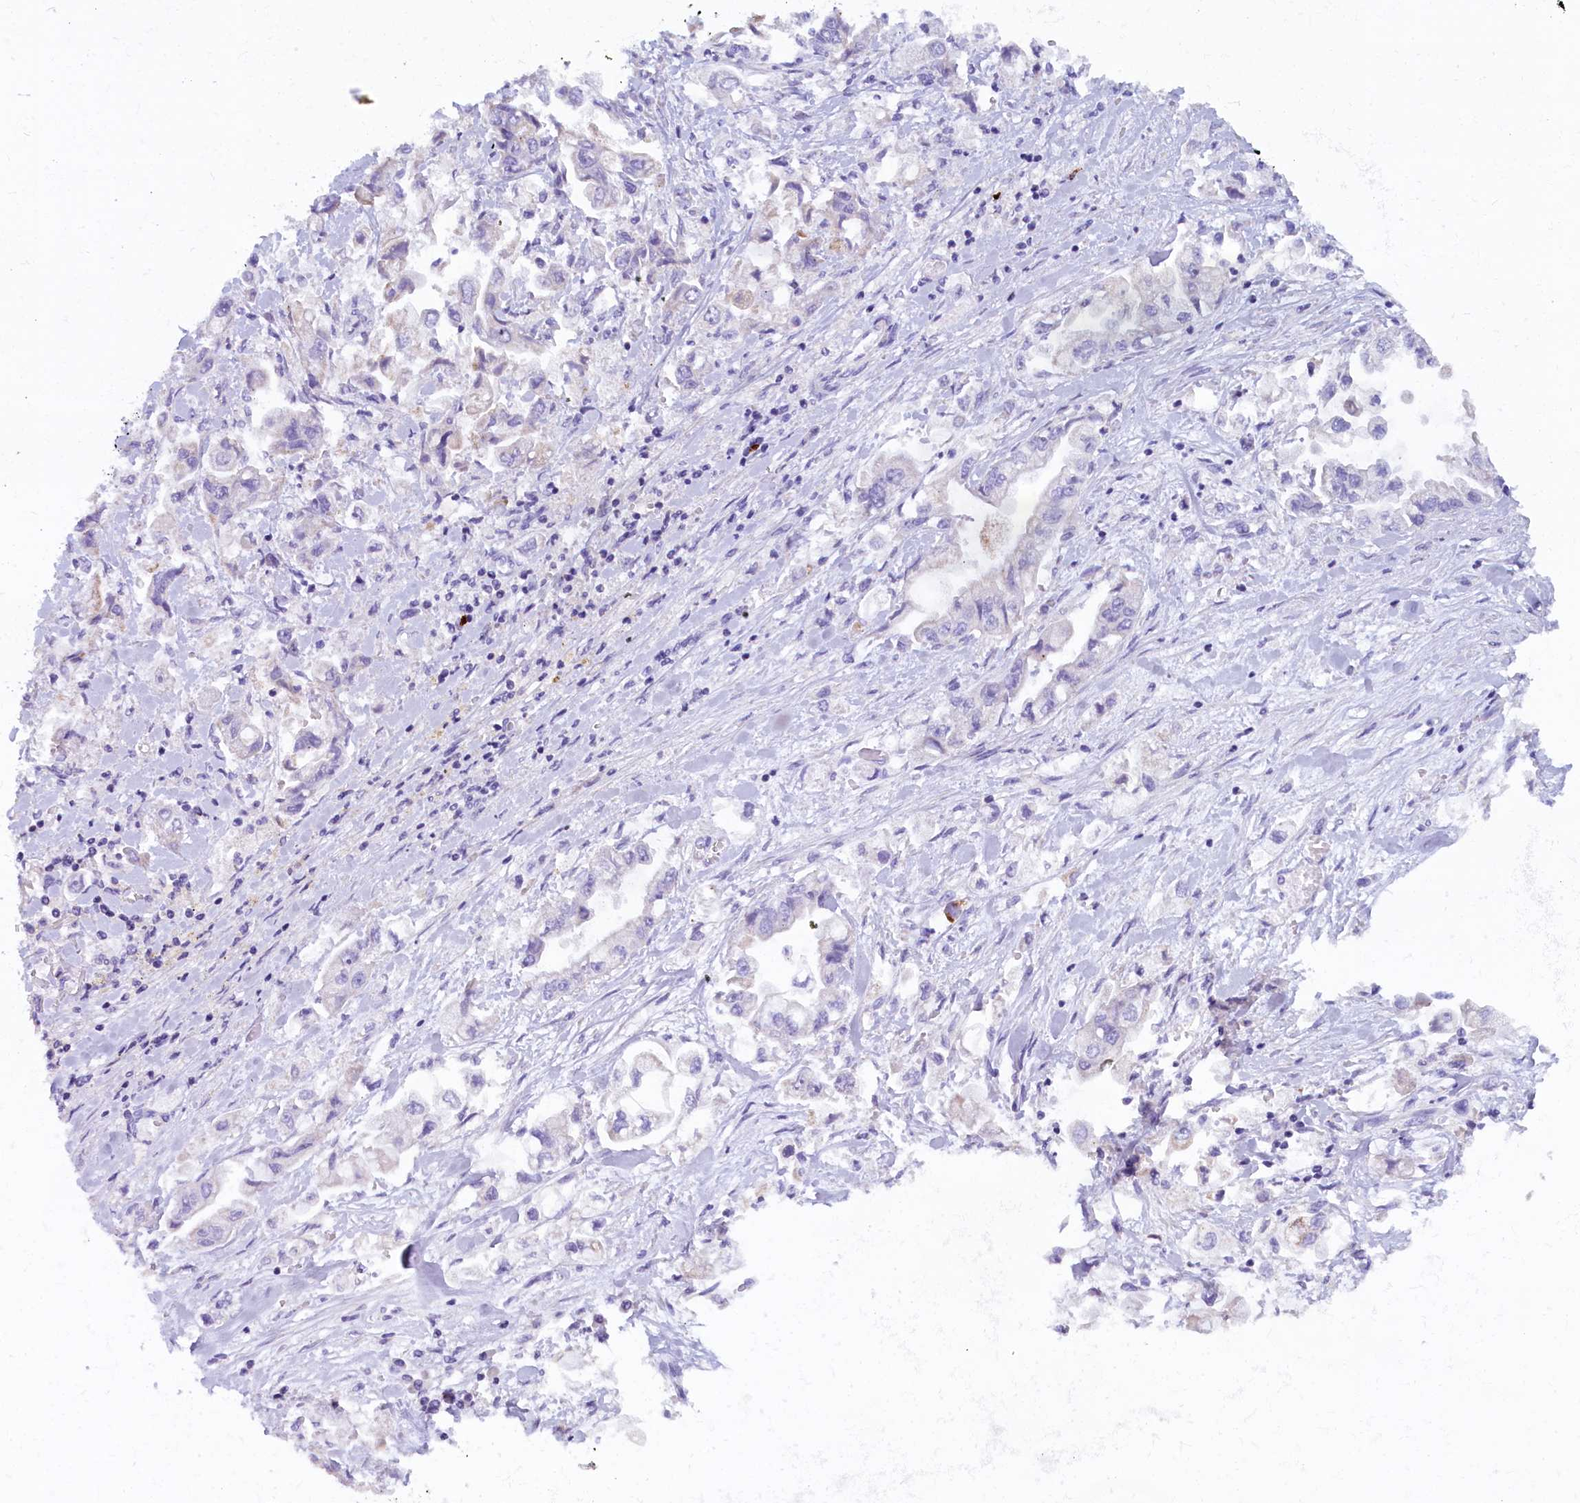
{"staining": {"intensity": "negative", "quantity": "none", "location": "none"}, "tissue": "stomach cancer", "cell_type": "Tumor cells", "image_type": "cancer", "snomed": [{"axis": "morphology", "description": "Adenocarcinoma, NOS"}, {"axis": "topography", "description": "Stomach"}], "caption": "A micrograph of human stomach cancer is negative for staining in tumor cells. (IHC, brightfield microscopy, high magnification).", "gene": "RTTN", "patient": {"sex": "male", "age": 62}}